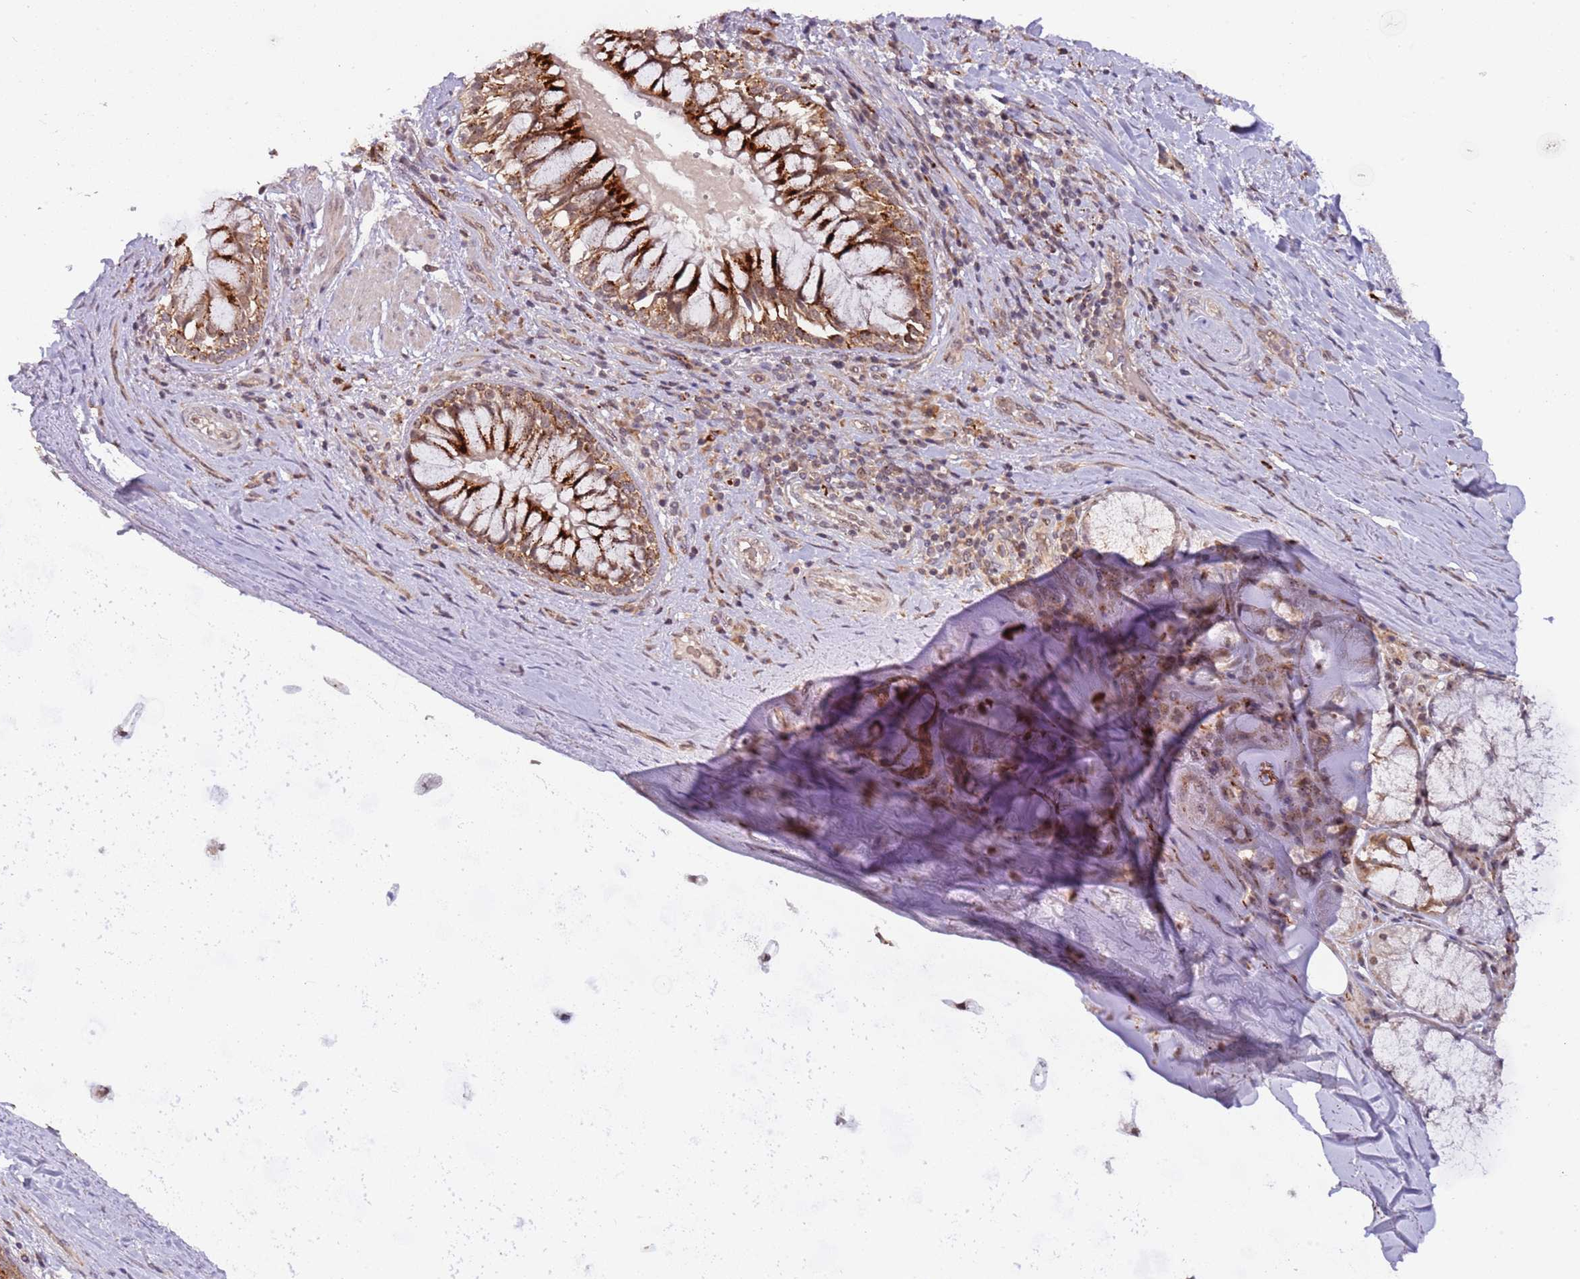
{"staining": {"intensity": "weak", "quantity": "25%-75%", "location": "cytoplasmic/membranous"}, "tissue": "adipose tissue", "cell_type": "Adipocytes", "image_type": "normal", "snomed": [{"axis": "morphology", "description": "Normal tissue, NOS"}, {"axis": "morphology", "description": "Squamous cell carcinoma, NOS"}, {"axis": "topography", "description": "Bronchus"}, {"axis": "topography", "description": "Lung"}], "caption": "Immunohistochemistry (IHC) histopathology image of unremarkable adipose tissue: human adipose tissue stained using immunohistochemistry (IHC) reveals low levels of weak protein expression localized specifically in the cytoplasmic/membranous of adipocytes, appearing as a cytoplasmic/membranous brown color.", "gene": "TRIM27", "patient": {"sex": "male", "age": 64}}